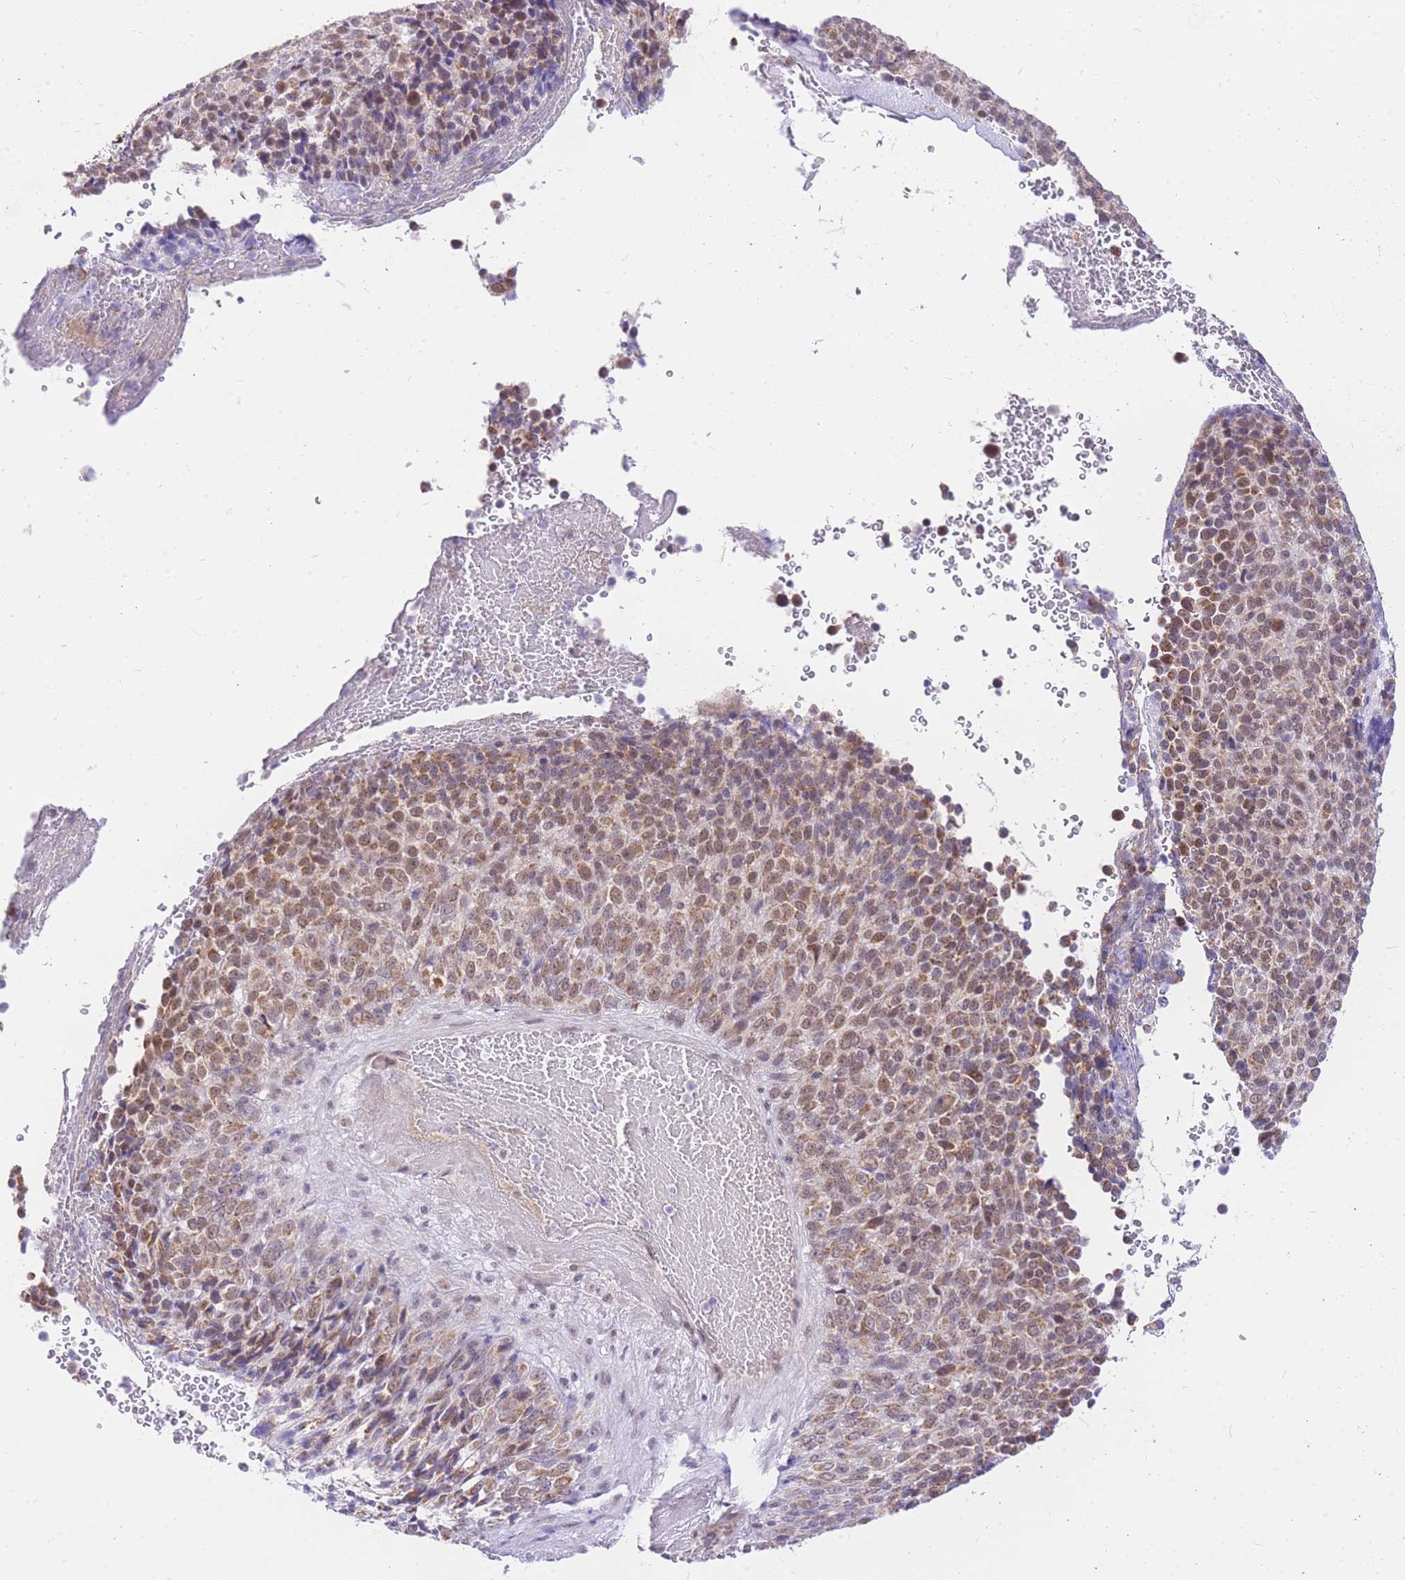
{"staining": {"intensity": "moderate", "quantity": ">75%", "location": "cytoplasmic/membranous,nuclear"}, "tissue": "melanoma", "cell_type": "Tumor cells", "image_type": "cancer", "snomed": [{"axis": "morphology", "description": "Malignant melanoma, Metastatic site"}, {"axis": "topography", "description": "Brain"}], "caption": "The immunohistochemical stain shows moderate cytoplasmic/membranous and nuclear staining in tumor cells of malignant melanoma (metastatic site) tissue.", "gene": "UBXN7", "patient": {"sex": "female", "age": 56}}